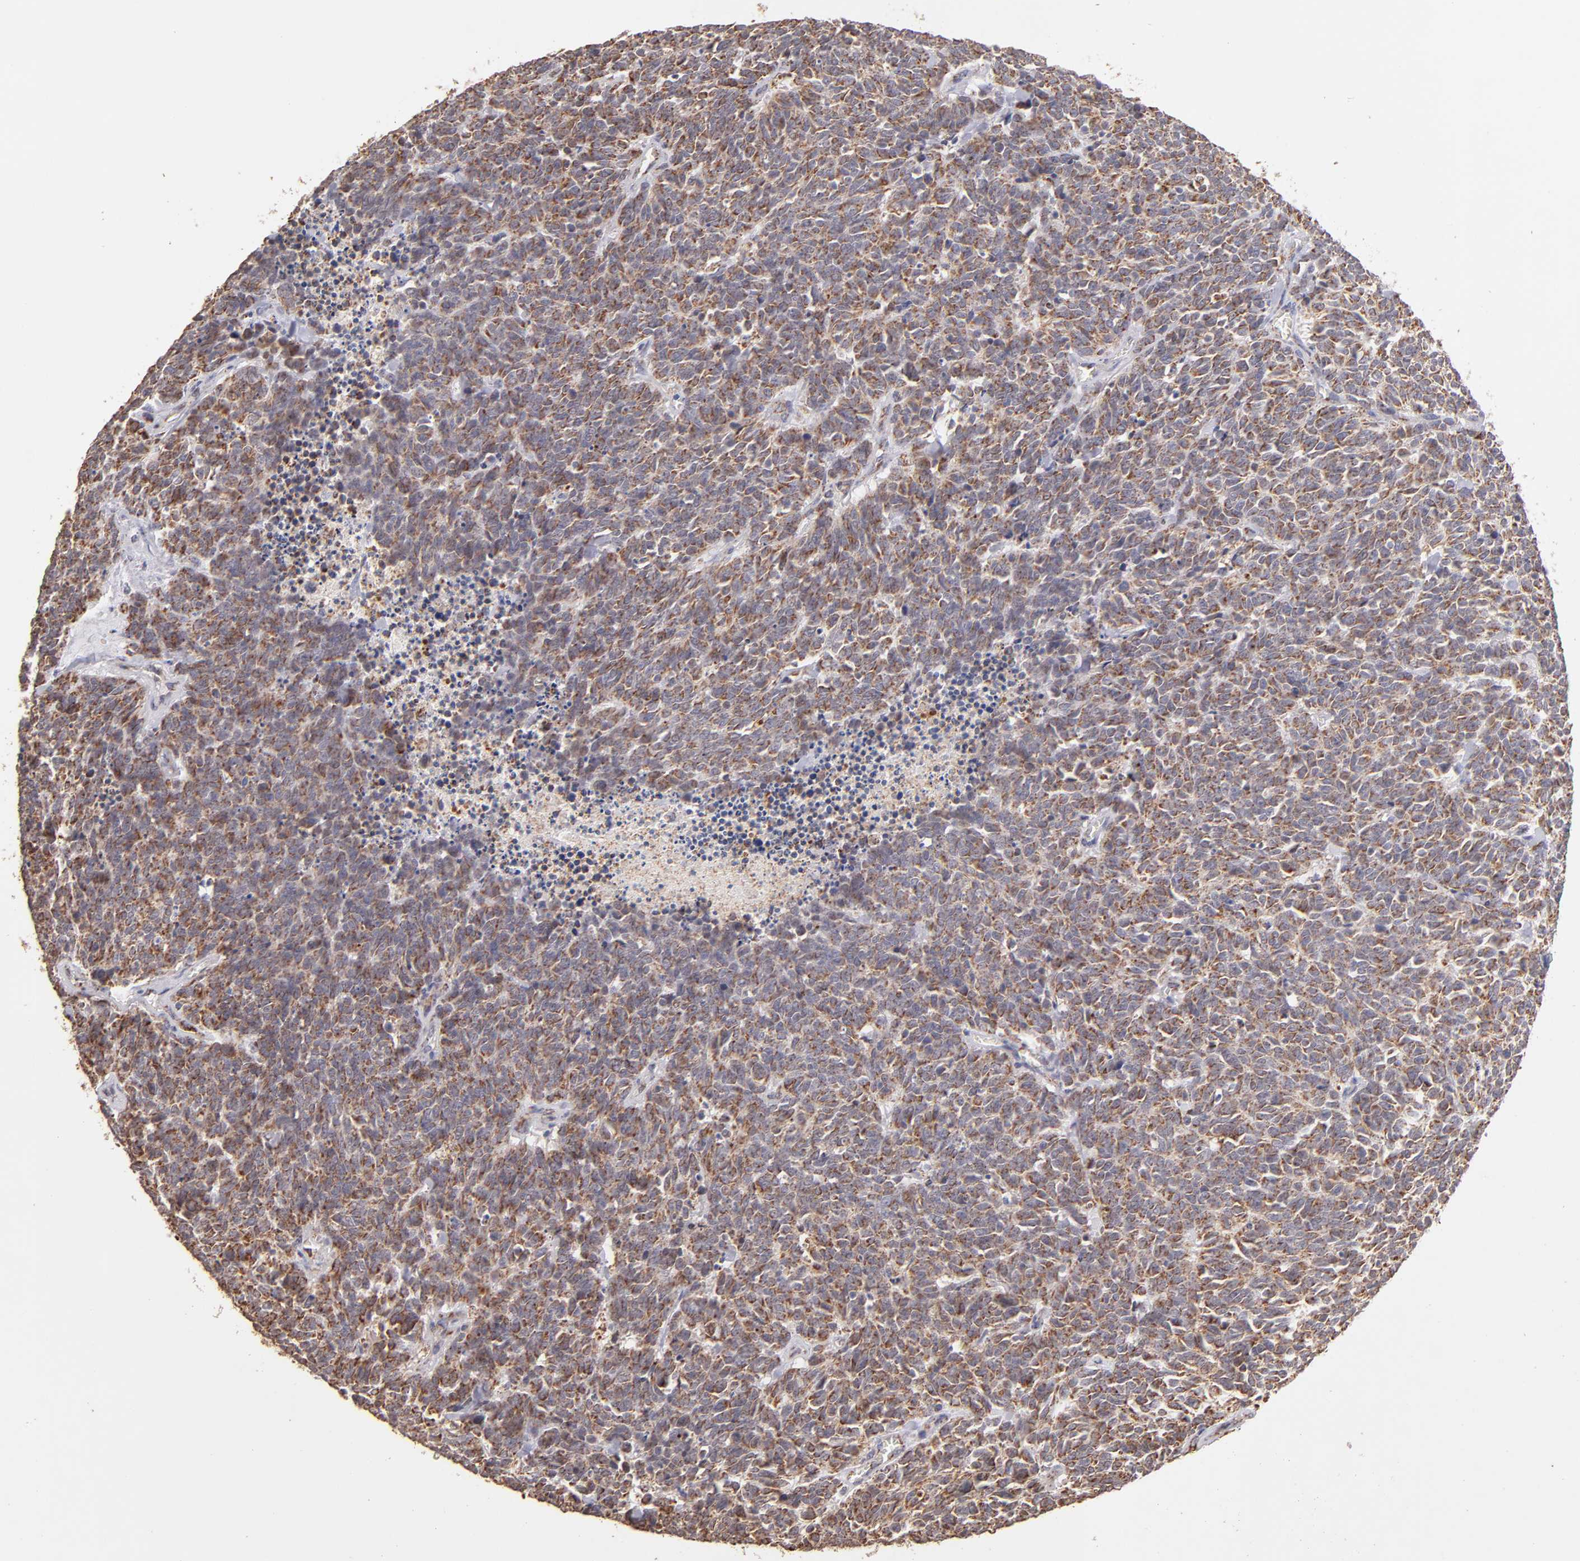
{"staining": {"intensity": "weak", "quantity": "25%-75%", "location": "cytoplasmic/membranous"}, "tissue": "lung cancer", "cell_type": "Tumor cells", "image_type": "cancer", "snomed": [{"axis": "morphology", "description": "Neoplasm, malignant, NOS"}, {"axis": "topography", "description": "Lung"}], "caption": "A micrograph showing weak cytoplasmic/membranous expression in about 25%-75% of tumor cells in lung cancer (malignant neoplasm), as visualized by brown immunohistochemical staining.", "gene": "DLST", "patient": {"sex": "female", "age": 58}}